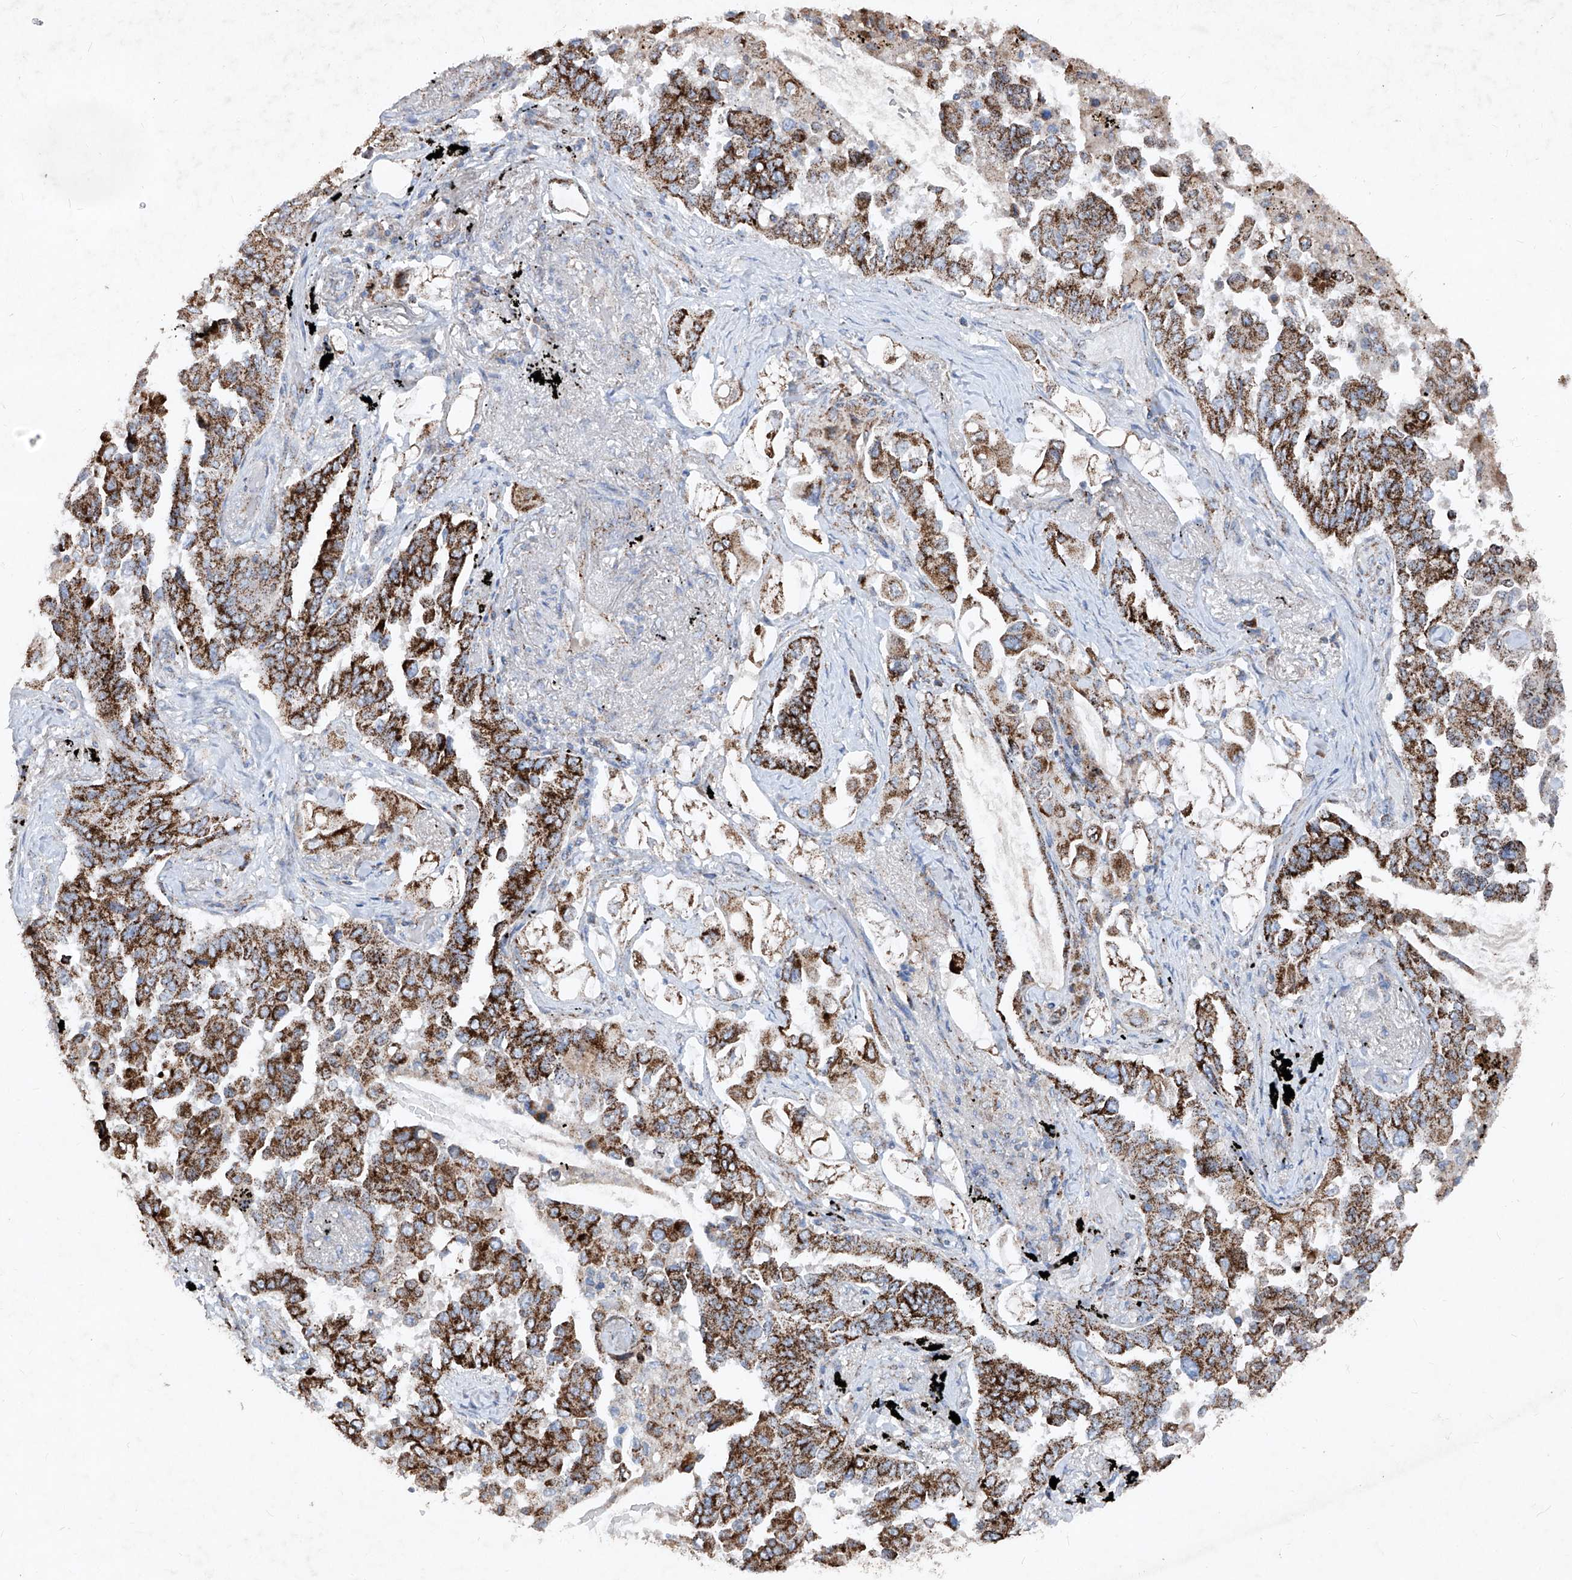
{"staining": {"intensity": "strong", "quantity": ">75%", "location": "cytoplasmic/membranous"}, "tissue": "lung cancer", "cell_type": "Tumor cells", "image_type": "cancer", "snomed": [{"axis": "morphology", "description": "Adenocarcinoma, NOS"}, {"axis": "topography", "description": "Lung"}], "caption": "This photomicrograph reveals immunohistochemistry staining of lung adenocarcinoma, with high strong cytoplasmic/membranous positivity in approximately >75% of tumor cells.", "gene": "ABCD3", "patient": {"sex": "female", "age": 67}}